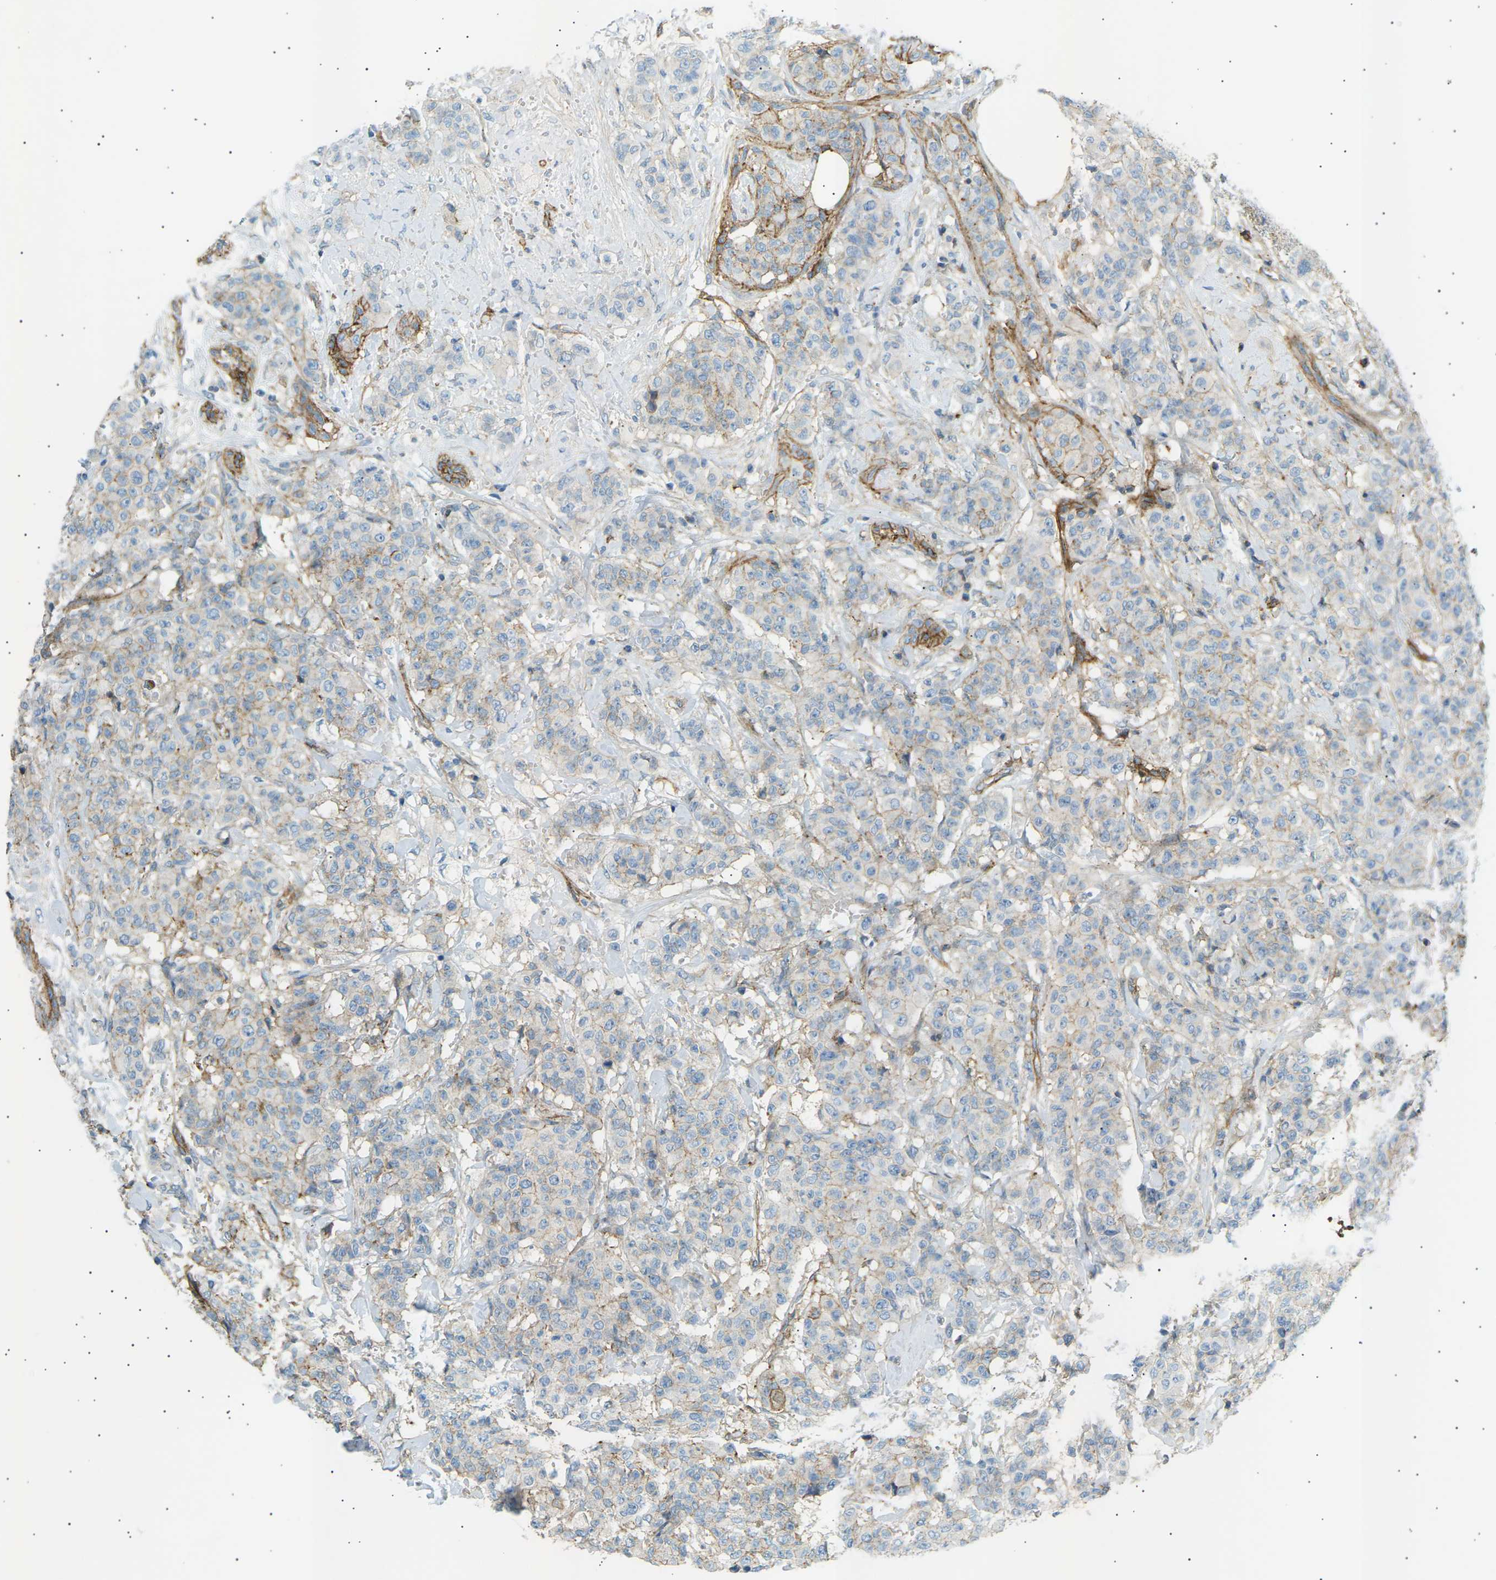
{"staining": {"intensity": "weak", "quantity": "25%-75%", "location": "cytoplasmic/membranous"}, "tissue": "breast cancer", "cell_type": "Tumor cells", "image_type": "cancer", "snomed": [{"axis": "morphology", "description": "Normal tissue, NOS"}, {"axis": "morphology", "description": "Duct carcinoma"}, {"axis": "topography", "description": "Breast"}], "caption": "A brown stain highlights weak cytoplasmic/membranous positivity of a protein in breast intraductal carcinoma tumor cells. (Brightfield microscopy of DAB IHC at high magnification).", "gene": "ATP2B4", "patient": {"sex": "female", "age": 40}}